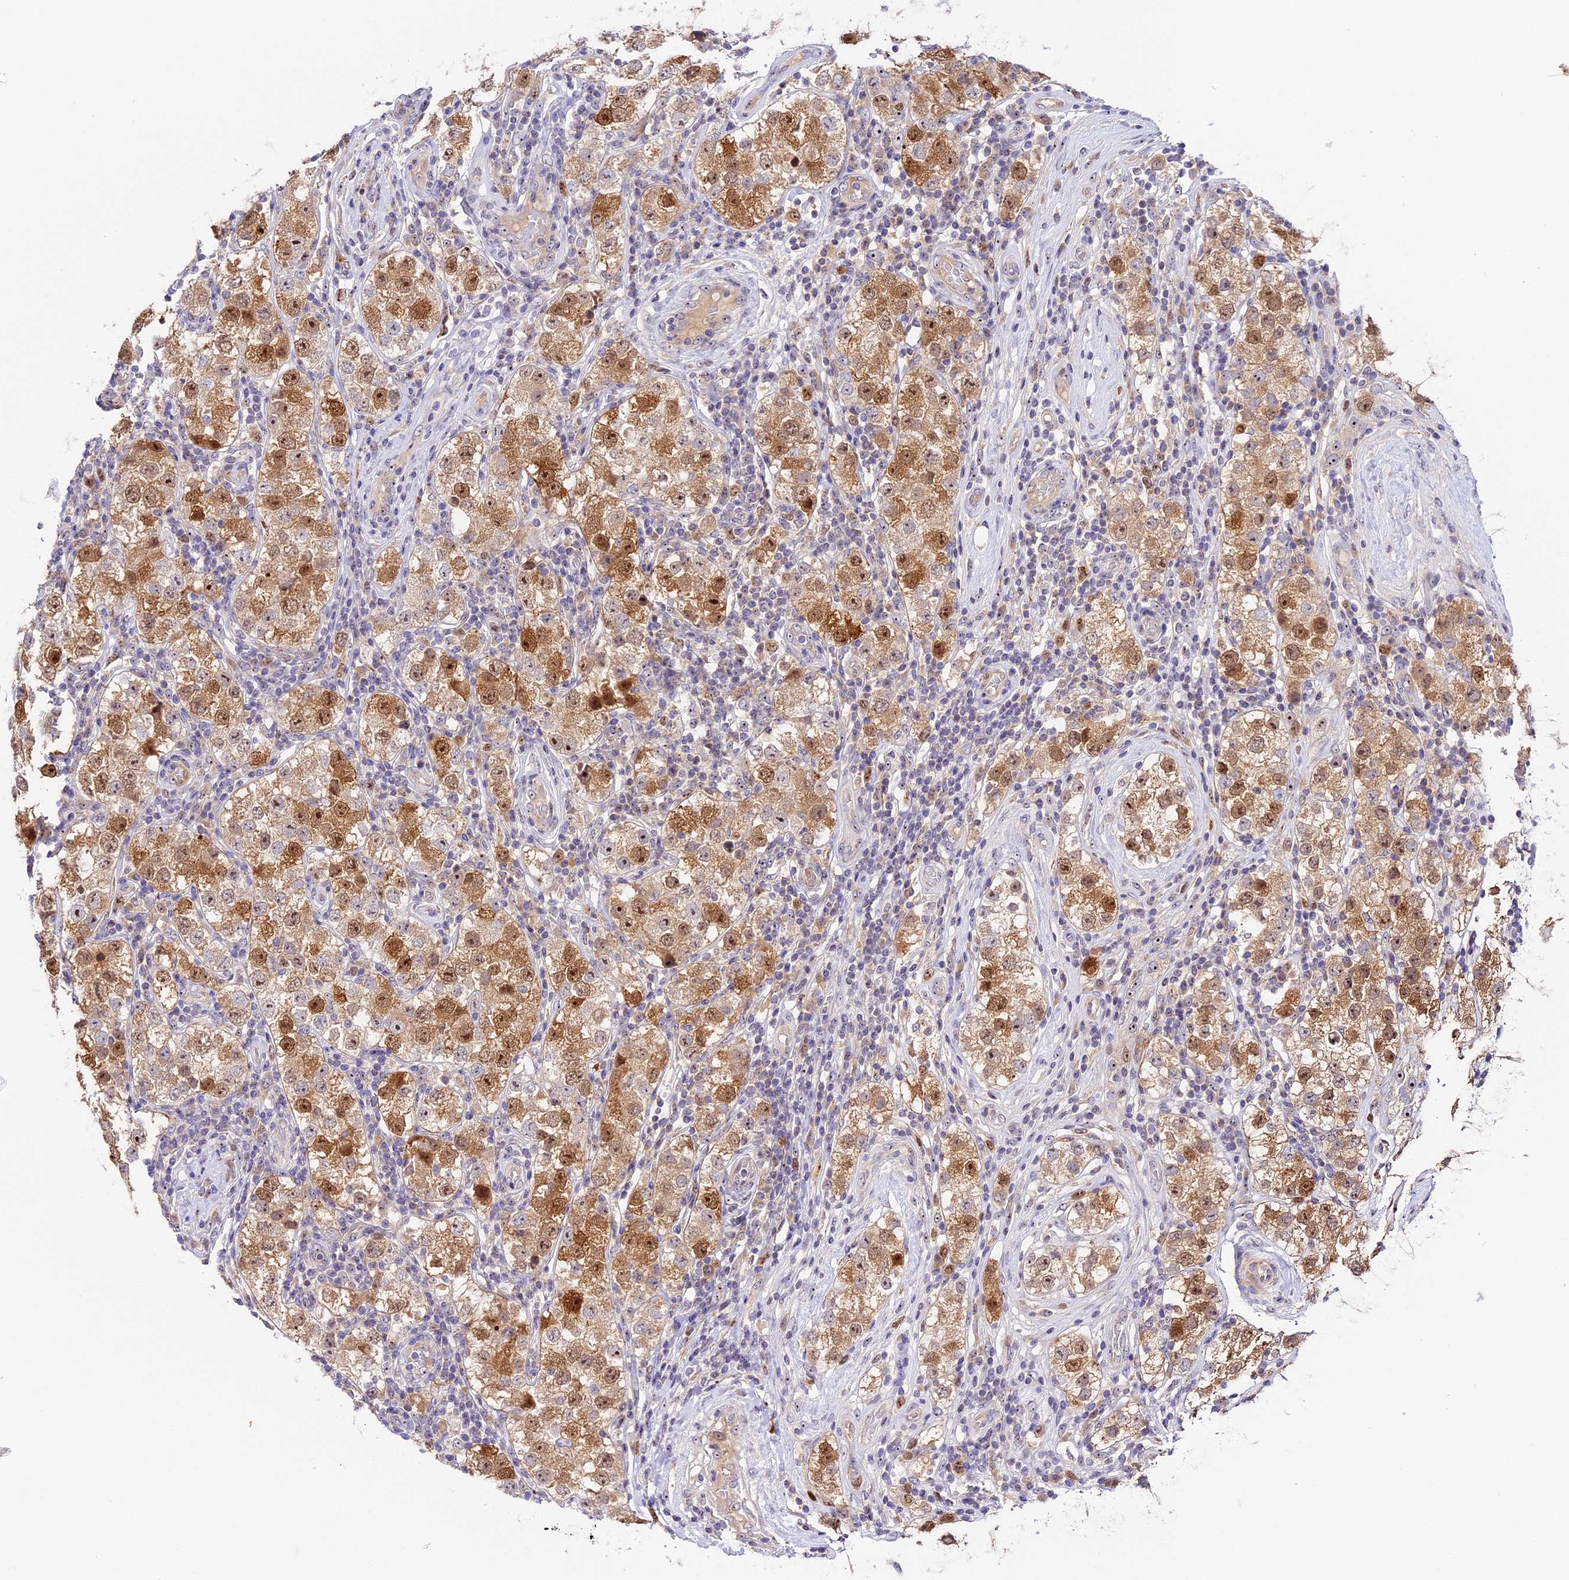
{"staining": {"intensity": "moderate", "quantity": ">75%", "location": "cytoplasmic/membranous,nuclear"}, "tissue": "testis cancer", "cell_type": "Tumor cells", "image_type": "cancer", "snomed": [{"axis": "morphology", "description": "Seminoma, NOS"}, {"axis": "topography", "description": "Testis"}], "caption": "Seminoma (testis) stained for a protein demonstrates moderate cytoplasmic/membranous and nuclear positivity in tumor cells.", "gene": "RAD51", "patient": {"sex": "male", "age": 34}}